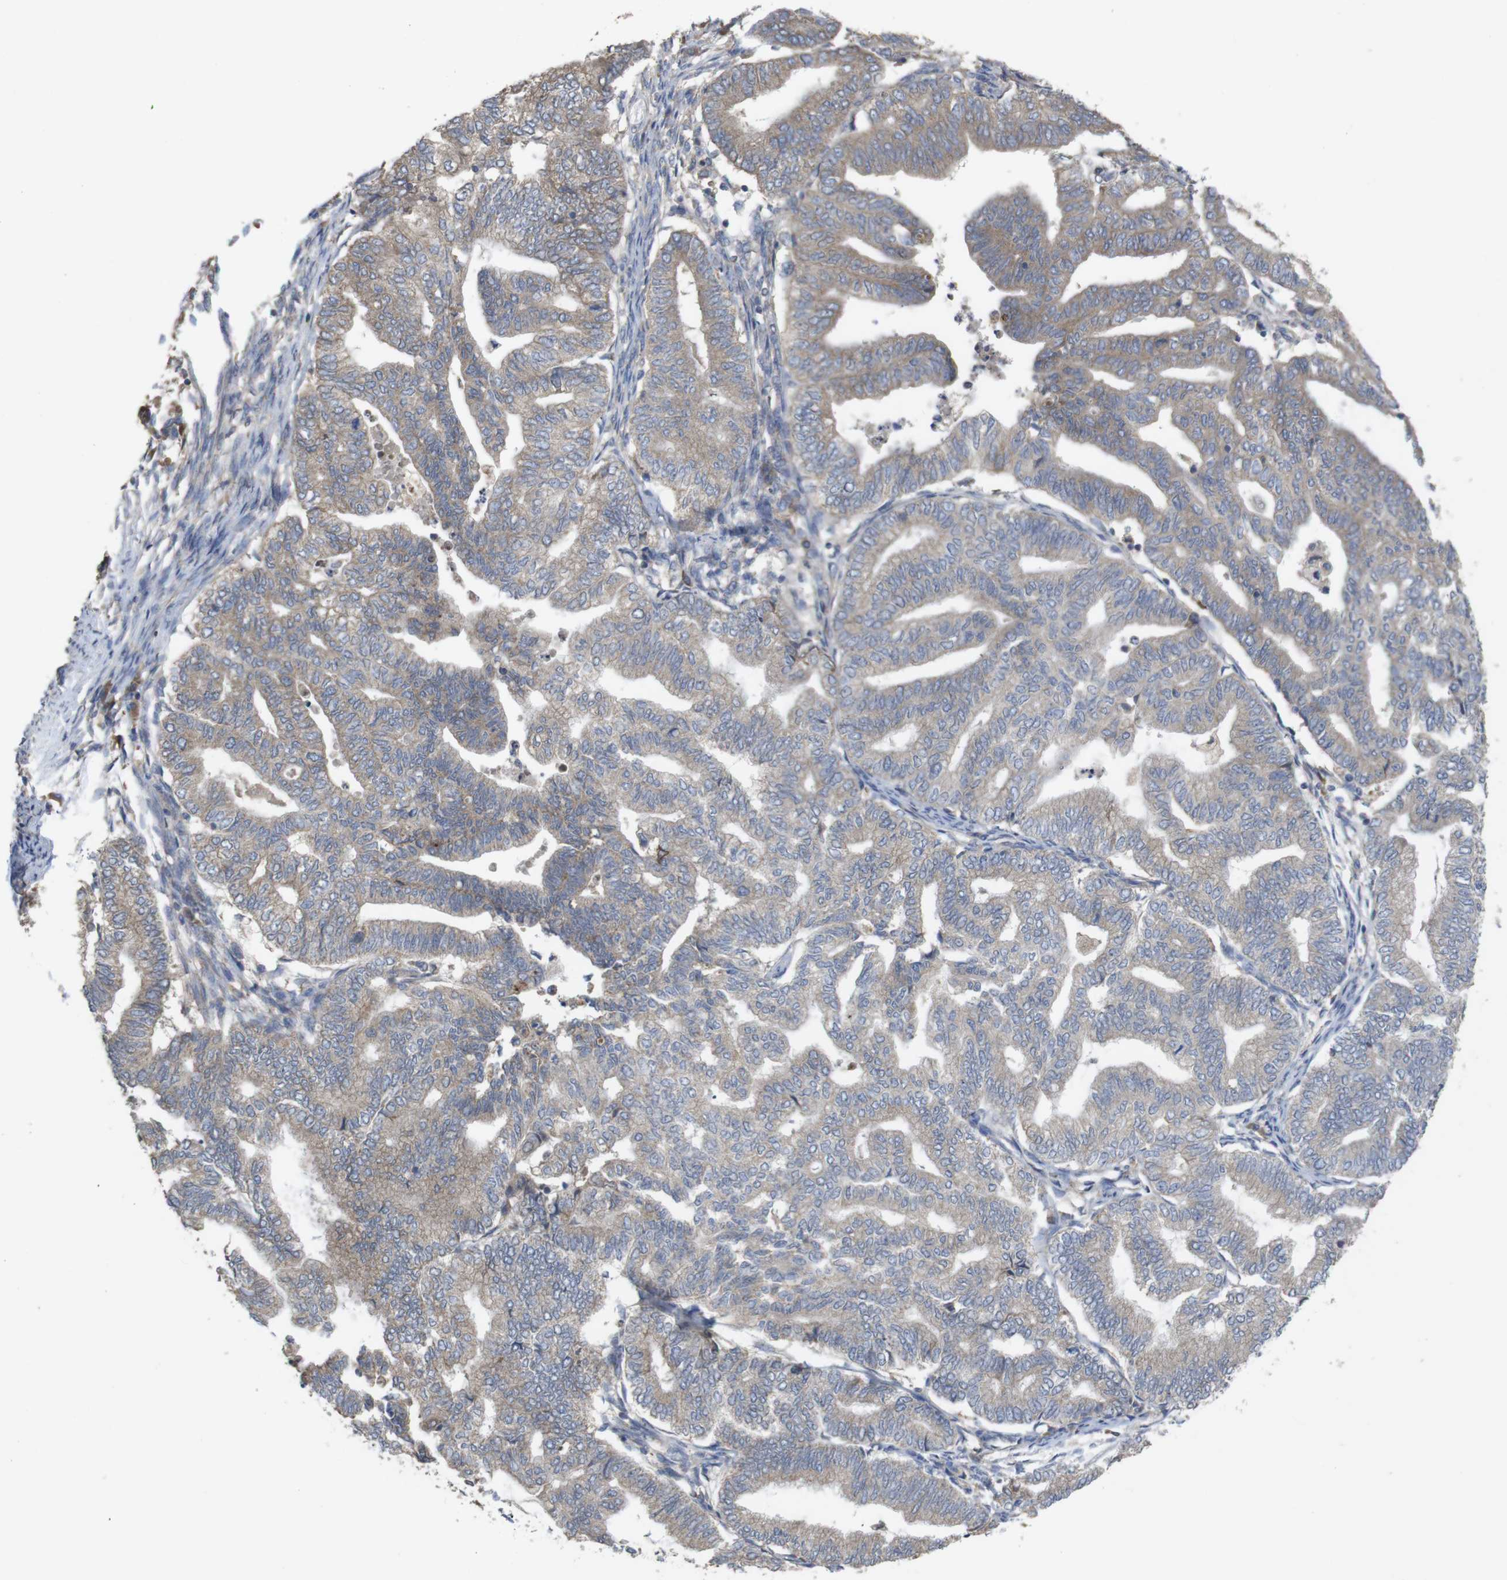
{"staining": {"intensity": "weak", "quantity": ">75%", "location": "cytoplasmic/membranous"}, "tissue": "endometrial cancer", "cell_type": "Tumor cells", "image_type": "cancer", "snomed": [{"axis": "morphology", "description": "Adenocarcinoma, NOS"}, {"axis": "topography", "description": "Endometrium"}], "caption": "Weak cytoplasmic/membranous protein positivity is appreciated in approximately >75% of tumor cells in endometrial cancer.", "gene": "KCNS3", "patient": {"sex": "female", "age": 79}}